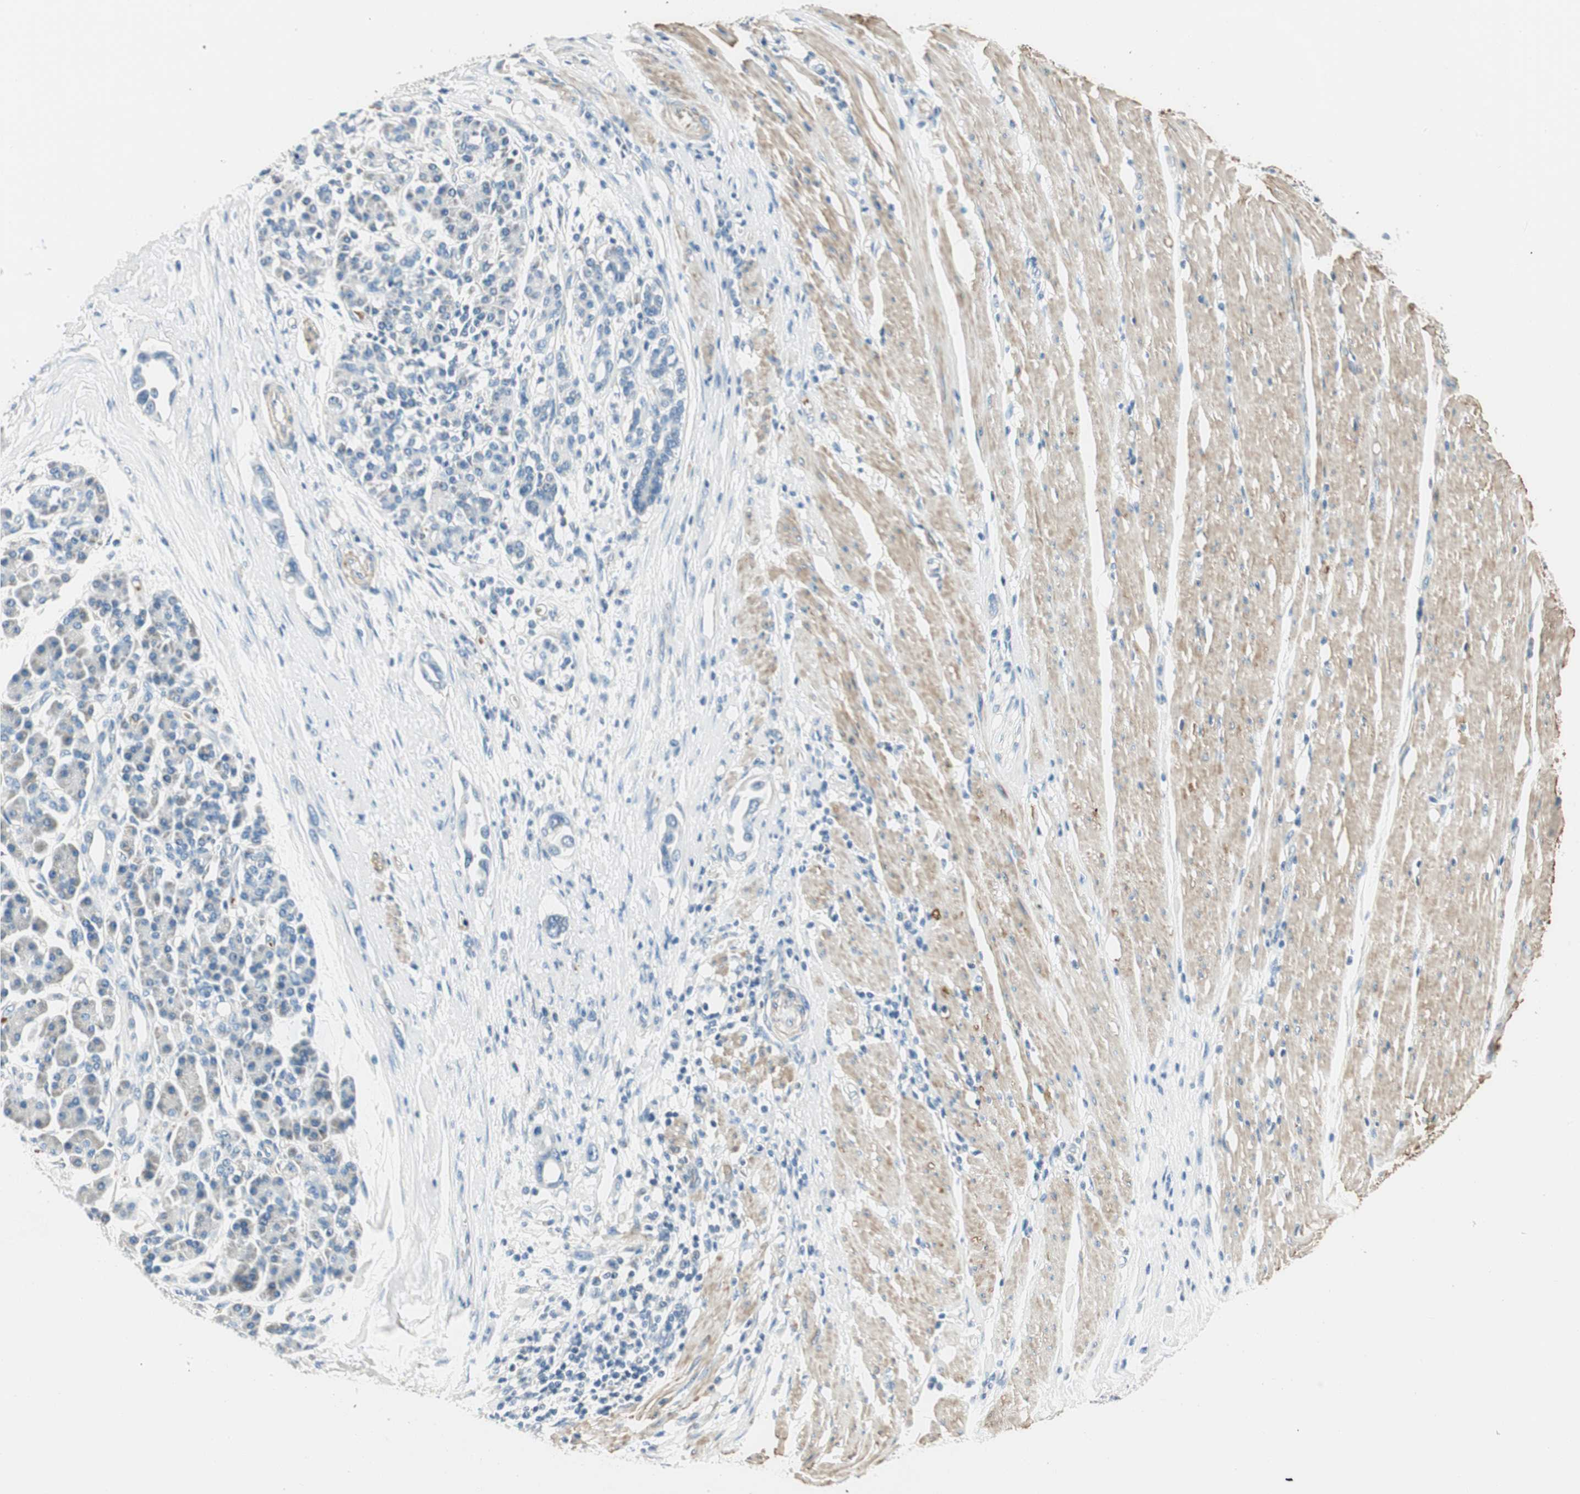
{"staining": {"intensity": "weak", "quantity": "<25%", "location": "cytoplasmic/membranous"}, "tissue": "pancreatic cancer", "cell_type": "Tumor cells", "image_type": "cancer", "snomed": [{"axis": "morphology", "description": "Adenocarcinoma, NOS"}, {"axis": "topography", "description": "Pancreas"}], "caption": "There is no significant positivity in tumor cells of pancreatic adenocarcinoma. (DAB (3,3'-diaminobenzidine) IHC with hematoxylin counter stain).", "gene": "RORB", "patient": {"sex": "female", "age": 57}}